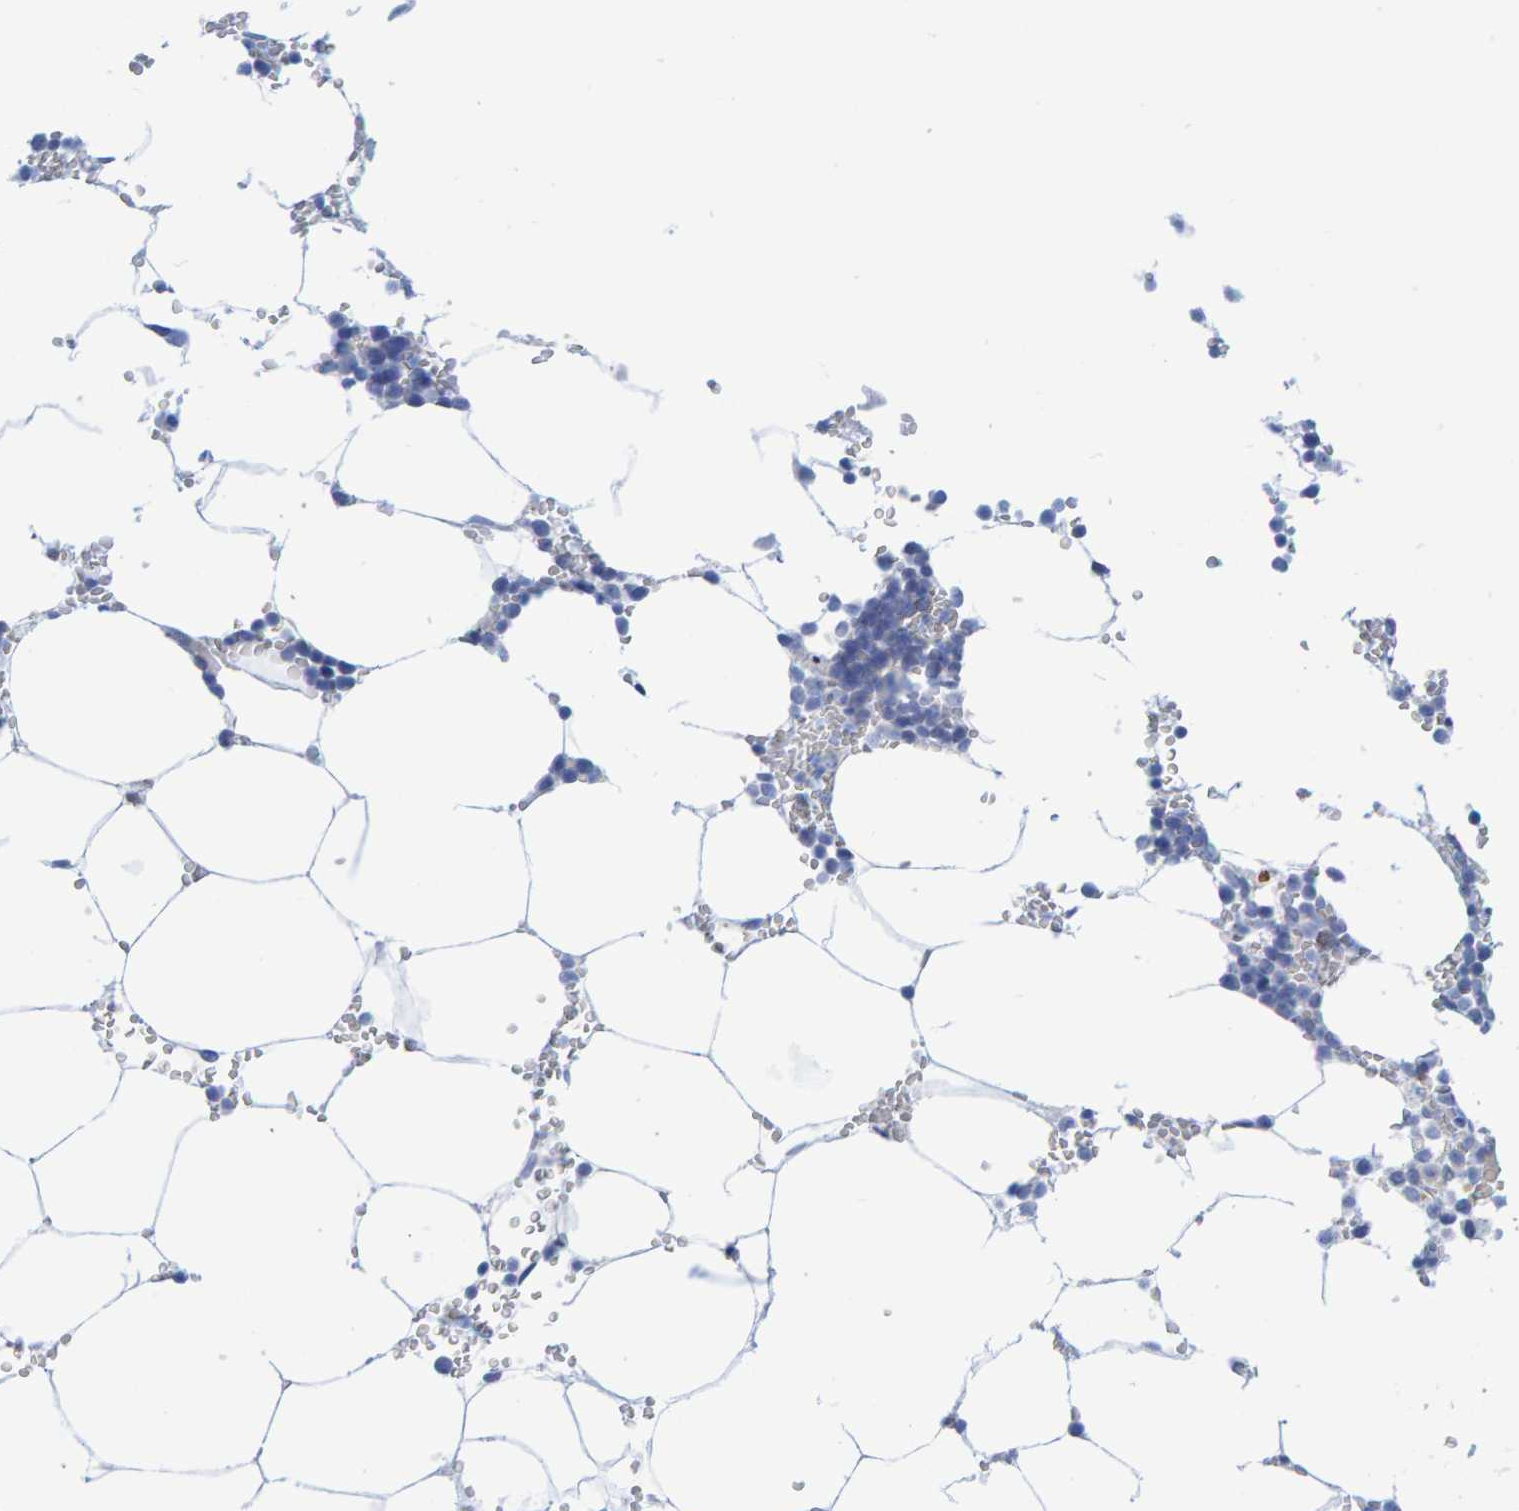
{"staining": {"intensity": "negative", "quantity": "none", "location": "none"}, "tissue": "bone marrow", "cell_type": "Hematopoietic cells", "image_type": "normal", "snomed": [{"axis": "morphology", "description": "Normal tissue, NOS"}, {"axis": "topography", "description": "Bone marrow"}], "caption": "IHC histopathology image of normal bone marrow: human bone marrow stained with DAB (3,3'-diaminobenzidine) demonstrates no significant protein staining in hematopoietic cells.", "gene": "JAKMIP3", "patient": {"sex": "male", "age": 70}}